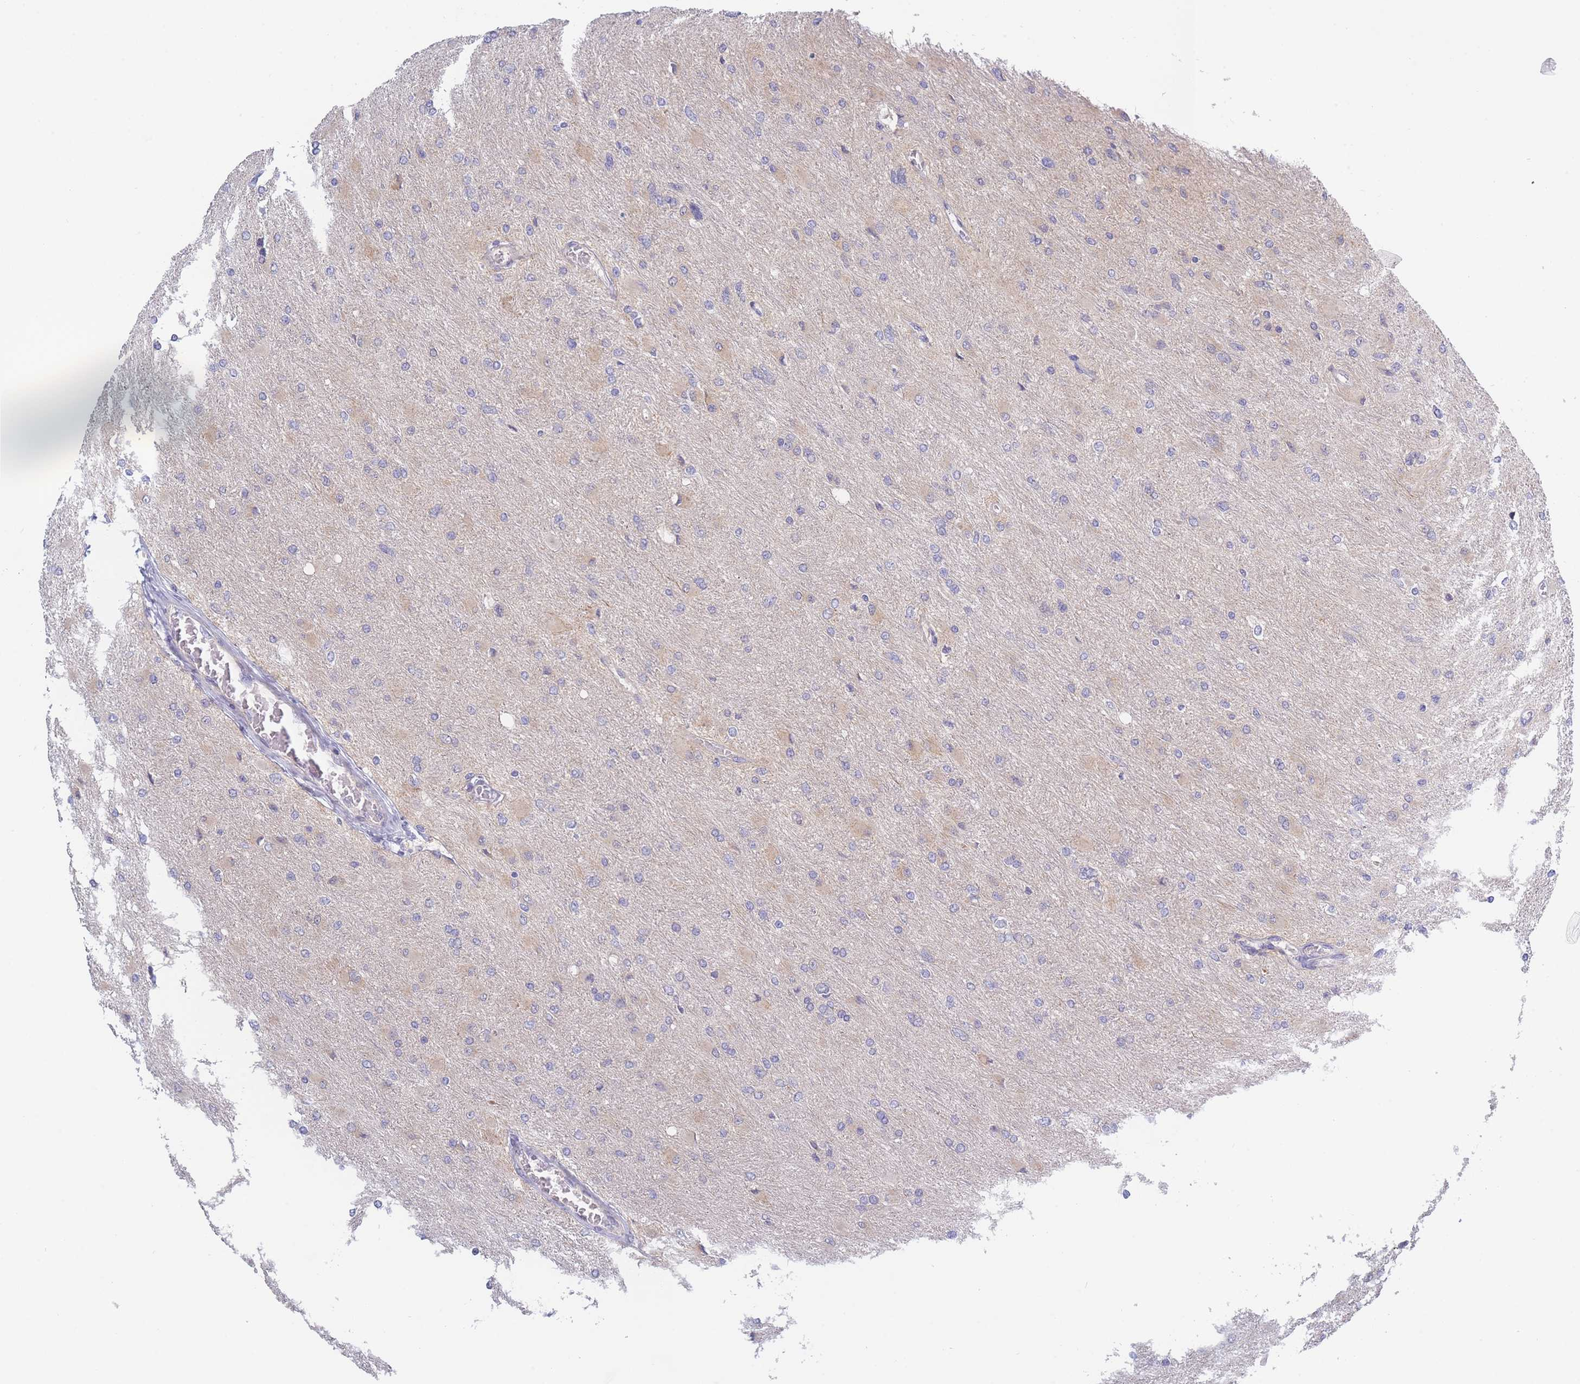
{"staining": {"intensity": "weak", "quantity": "25%-75%", "location": "cytoplasmic/membranous"}, "tissue": "glioma", "cell_type": "Tumor cells", "image_type": "cancer", "snomed": [{"axis": "morphology", "description": "Glioma, malignant, High grade"}, {"axis": "topography", "description": "Cerebral cortex"}], "caption": "About 25%-75% of tumor cells in glioma display weak cytoplasmic/membranous protein staining as visualized by brown immunohistochemical staining.", "gene": "FAM227B", "patient": {"sex": "female", "age": 36}}